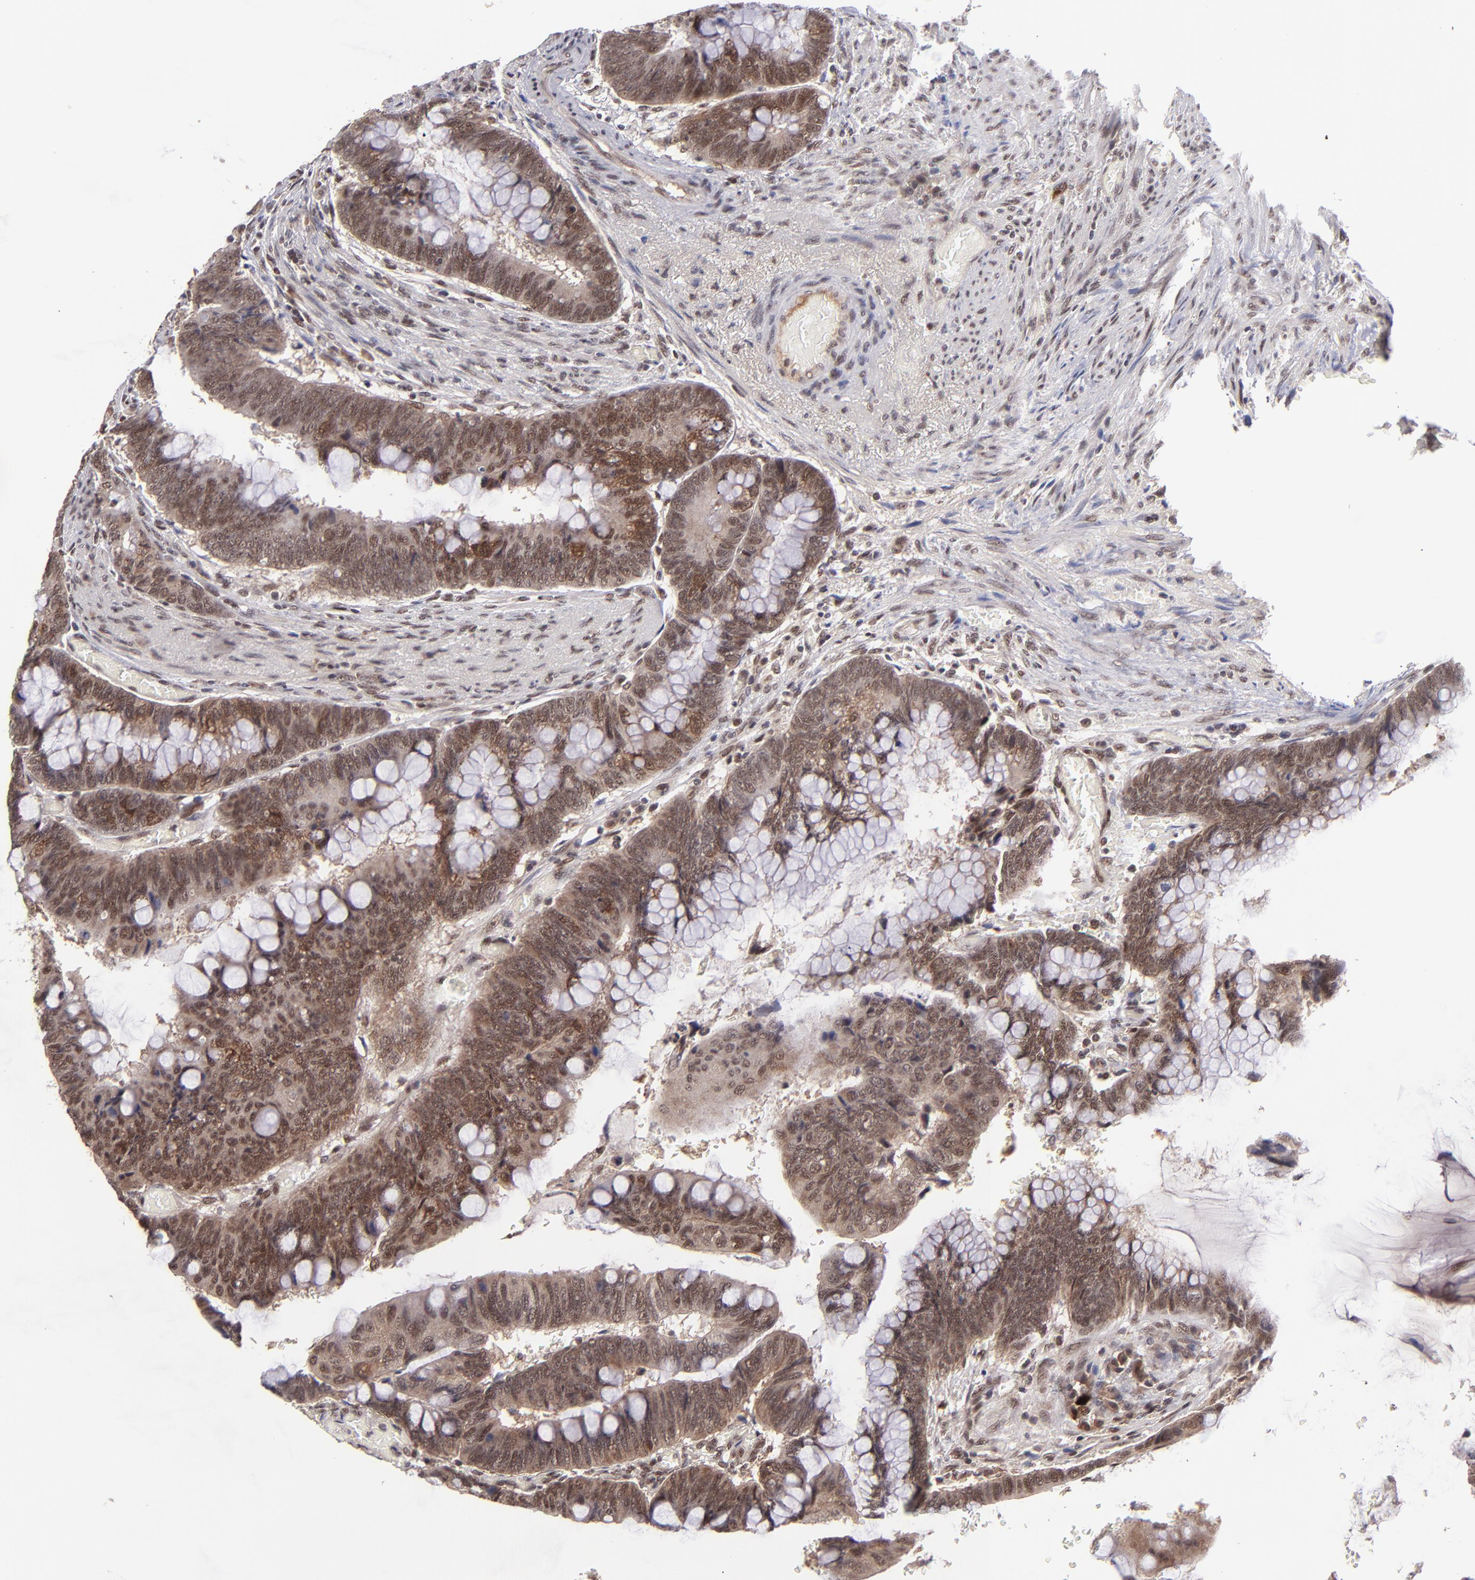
{"staining": {"intensity": "moderate", "quantity": ">75%", "location": "cytoplasmic/membranous,nuclear"}, "tissue": "colorectal cancer", "cell_type": "Tumor cells", "image_type": "cancer", "snomed": [{"axis": "morphology", "description": "Normal tissue, NOS"}, {"axis": "morphology", "description": "Adenocarcinoma, NOS"}, {"axis": "topography", "description": "Rectum"}], "caption": "An IHC histopathology image of tumor tissue is shown. Protein staining in brown highlights moderate cytoplasmic/membranous and nuclear positivity in colorectal adenocarcinoma within tumor cells.", "gene": "EP300", "patient": {"sex": "male", "age": 92}}